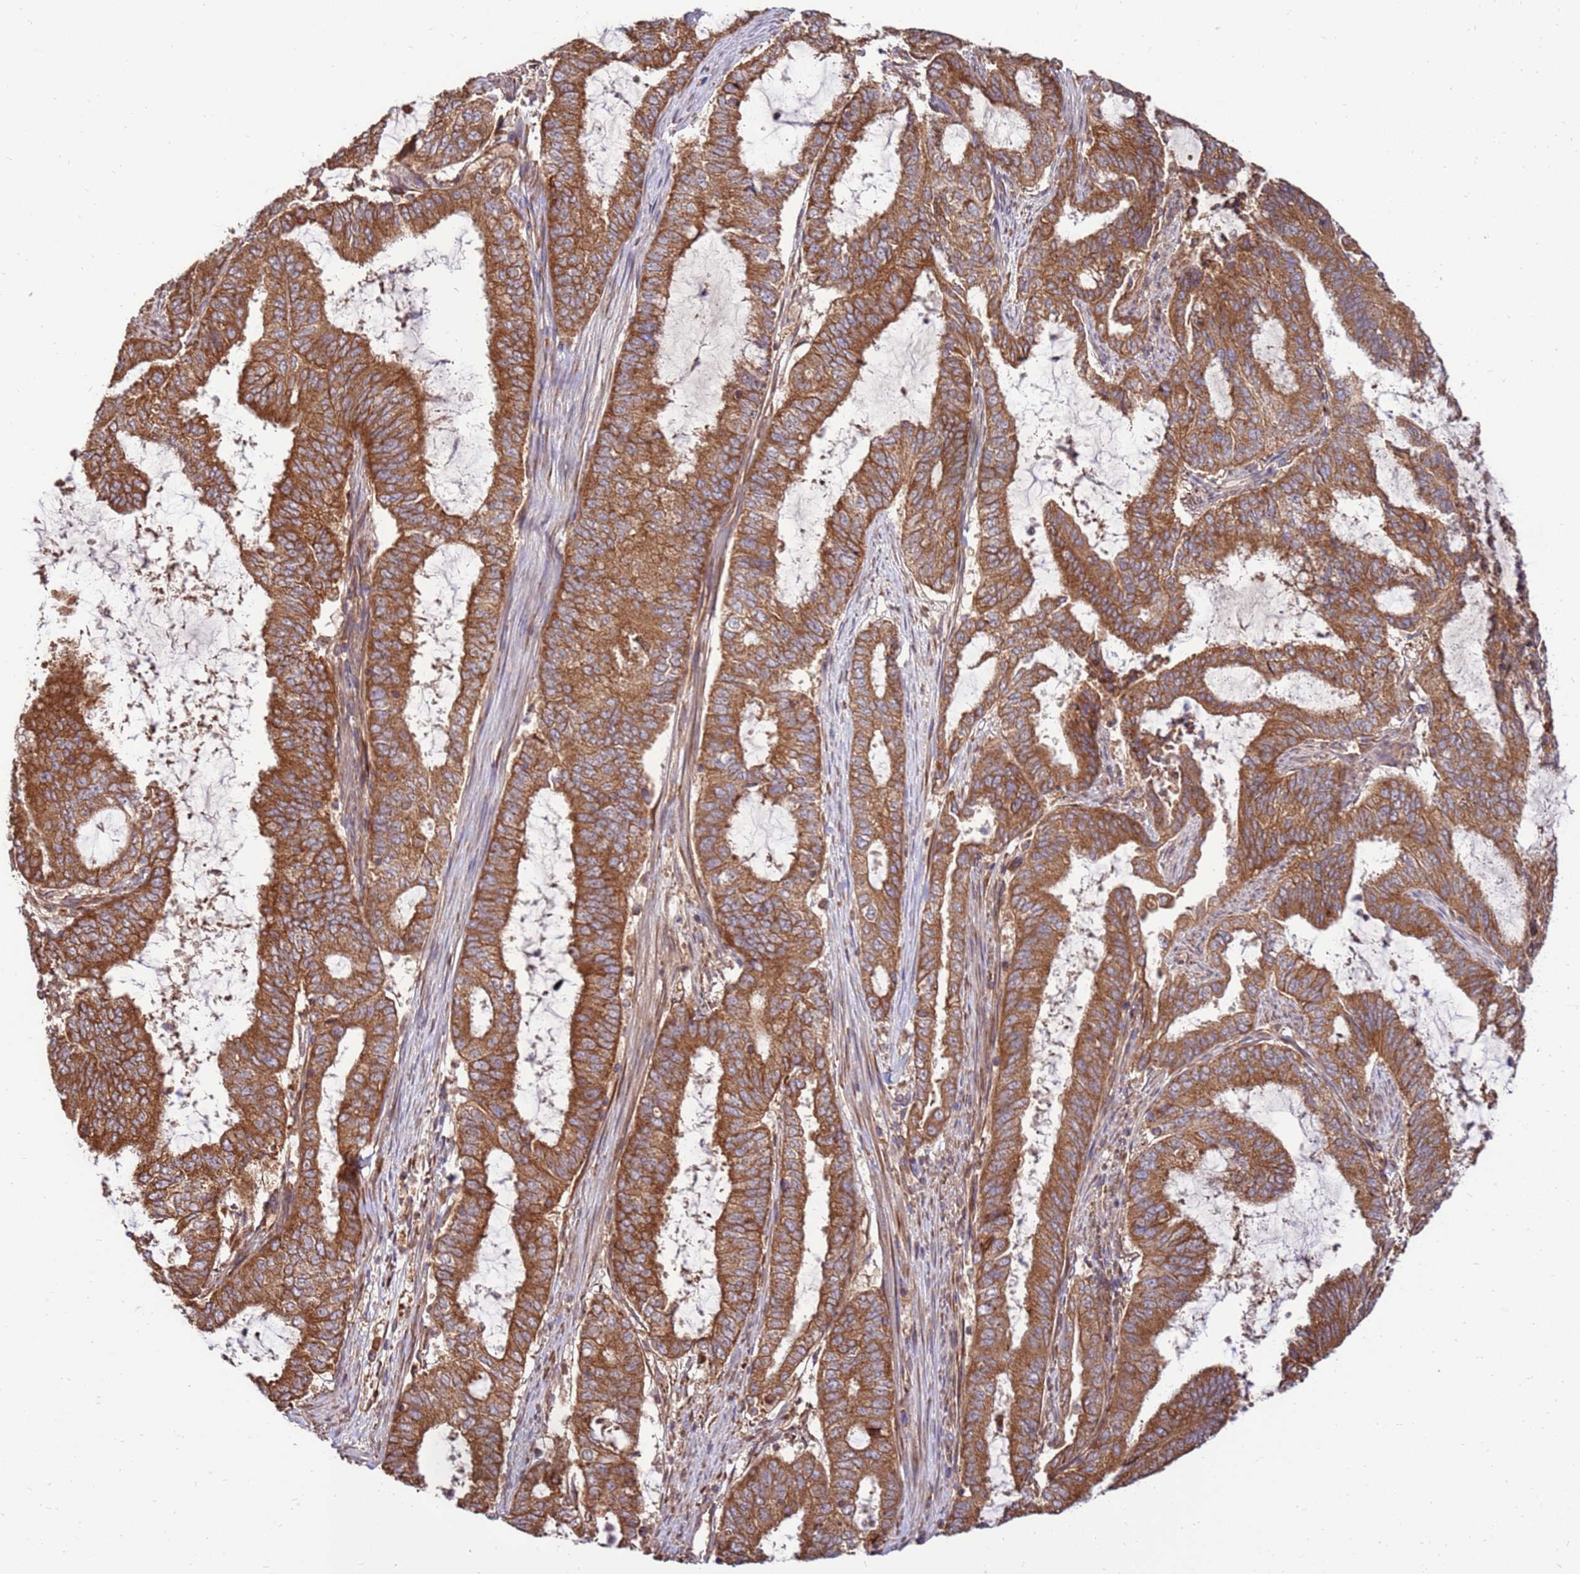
{"staining": {"intensity": "strong", "quantity": ">75%", "location": "cytoplasmic/membranous"}, "tissue": "endometrial cancer", "cell_type": "Tumor cells", "image_type": "cancer", "snomed": [{"axis": "morphology", "description": "Adenocarcinoma, NOS"}, {"axis": "topography", "description": "Endometrium"}], "caption": "Protein expression analysis of human endometrial adenocarcinoma reveals strong cytoplasmic/membranous staining in about >75% of tumor cells.", "gene": "SLC44A5", "patient": {"sex": "female", "age": 51}}